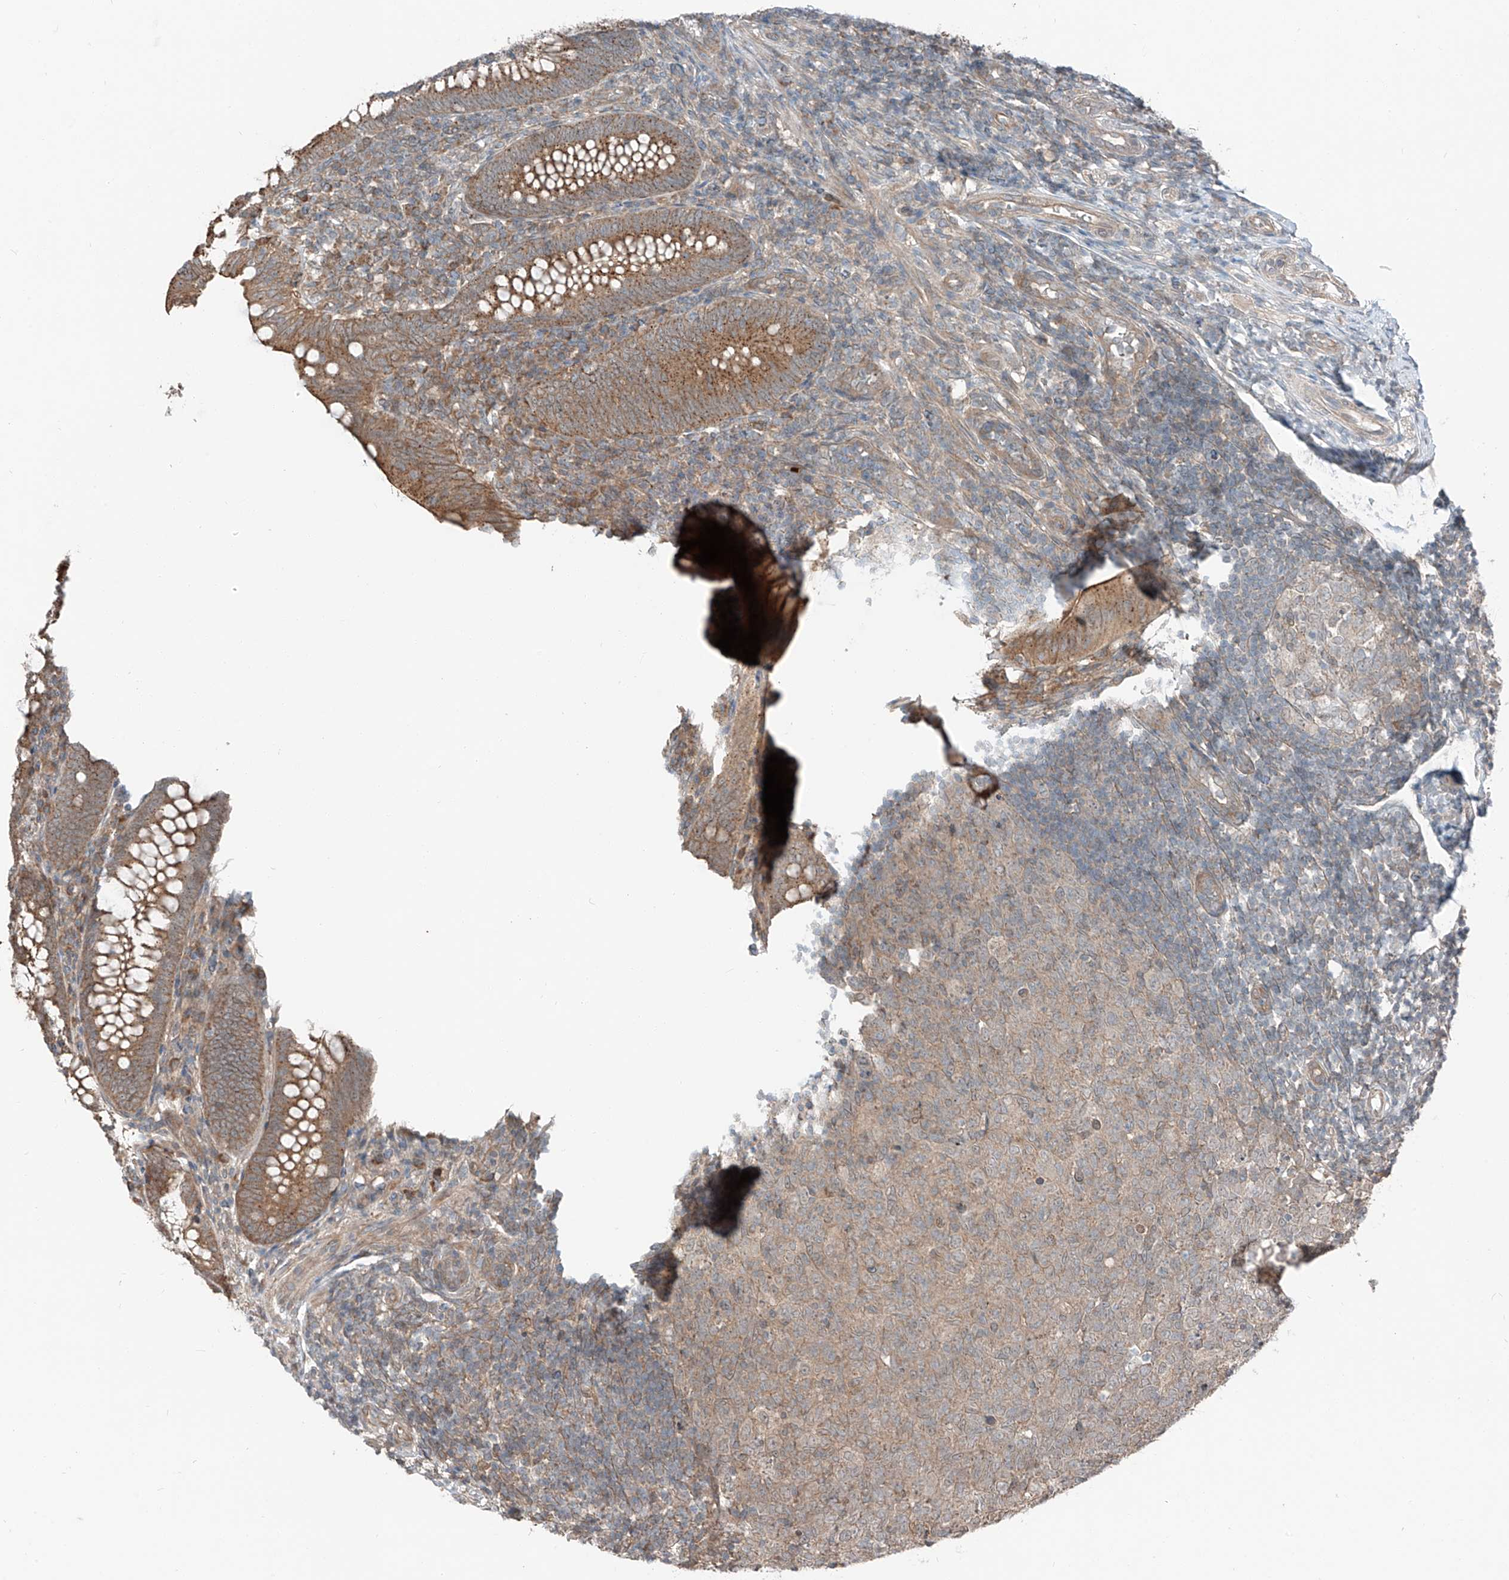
{"staining": {"intensity": "moderate", "quantity": ">75%", "location": "cytoplasmic/membranous"}, "tissue": "appendix", "cell_type": "Glandular cells", "image_type": "normal", "snomed": [{"axis": "morphology", "description": "Normal tissue, NOS"}, {"axis": "topography", "description": "Appendix"}], "caption": "Immunohistochemistry (DAB) staining of unremarkable human appendix exhibits moderate cytoplasmic/membranous protein expression in approximately >75% of glandular cells. The staining was performed using DAB (3,3'-diaminobenzidine), with brown indicating positive protein expression. Nuclei are stained blue with hematoxylin.", "gene": "CEP162", "patient": {"sex": "male", "age": 14}}